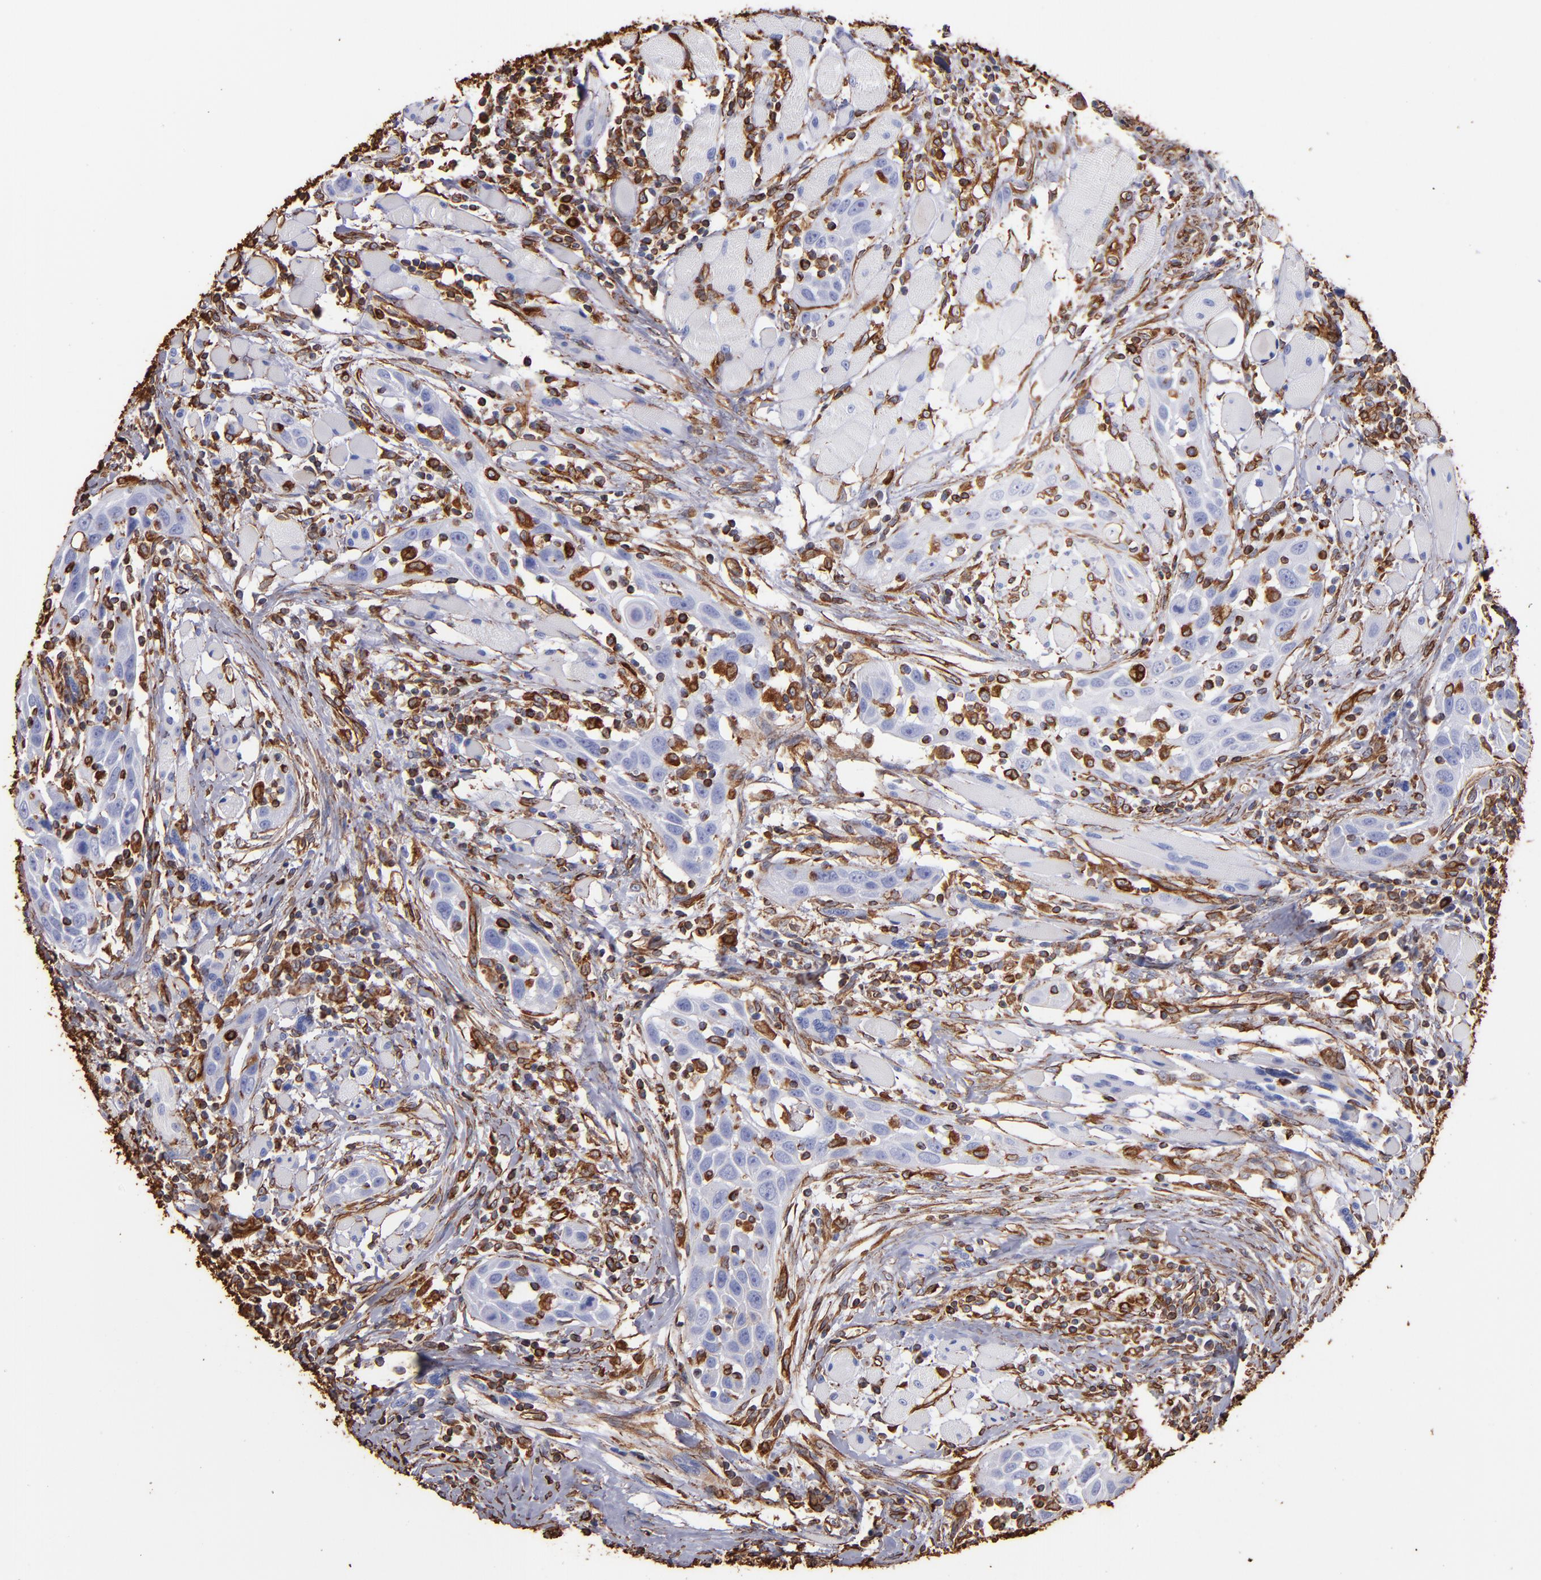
{"staining": {"intensity": "negative", "quantity": "none", "location": "none"}, "tissue": "head and neck cancer", "cell_type": "Tumor cells", "image_type": "cancer", "snomed": [{"axis": "morphology", "description": "Squamous cell carcinoma, NOS"}, {"axis": "topography", "description": "Oral tissue"}, {"axis": "topography", "description": "Head-Neck"}], "caption": "This is an immunohistochemistry (IHC) histopathology image of human head and neck cancer. There is no positivity in tumor cells.", "gene": "VIM", "patient": {"sex": "female", "age": 50}}